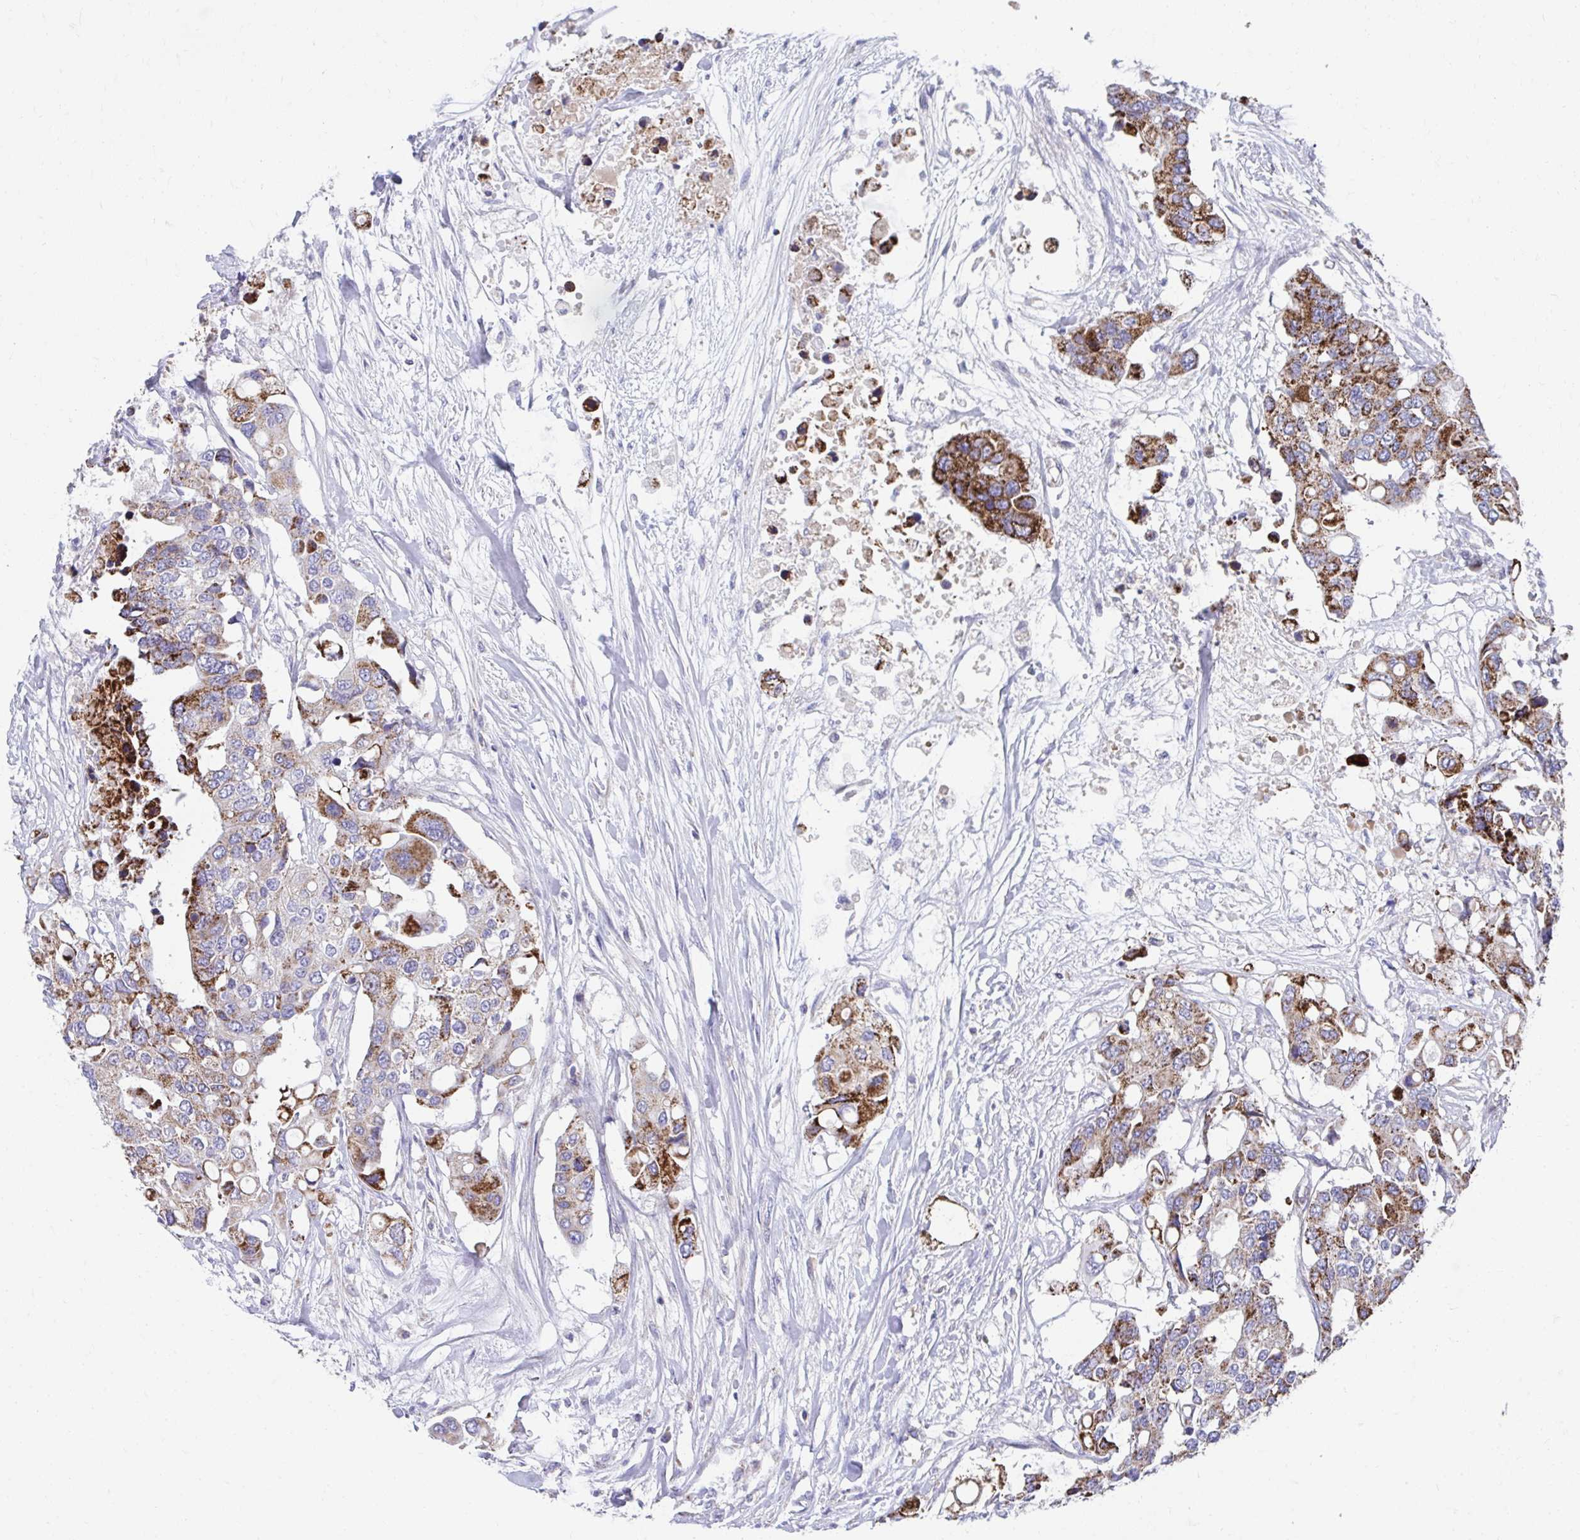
{"staining": {"intensity": "strong", "quantity": "25%-75%", "location": "cytoplasmic/membranous"}, "tissue": "colorectal cancer", "cell_type": "Tumor cells", "image_type": "cancer", "snomed": [{"axis": "morphology", "description": "Adenocarcinoma, NOS"}, {"axis": "topography", "description": "Colon"}], "caption": "IHC image of human colorectal cancer stained for a protein (brown), which exhibits high levels of strong cytoplasmic/membranous positivity in about 25%-75% of tumor cells.", "gene": "PRRG3", "patient": {"sex": "male", "age": 77}}